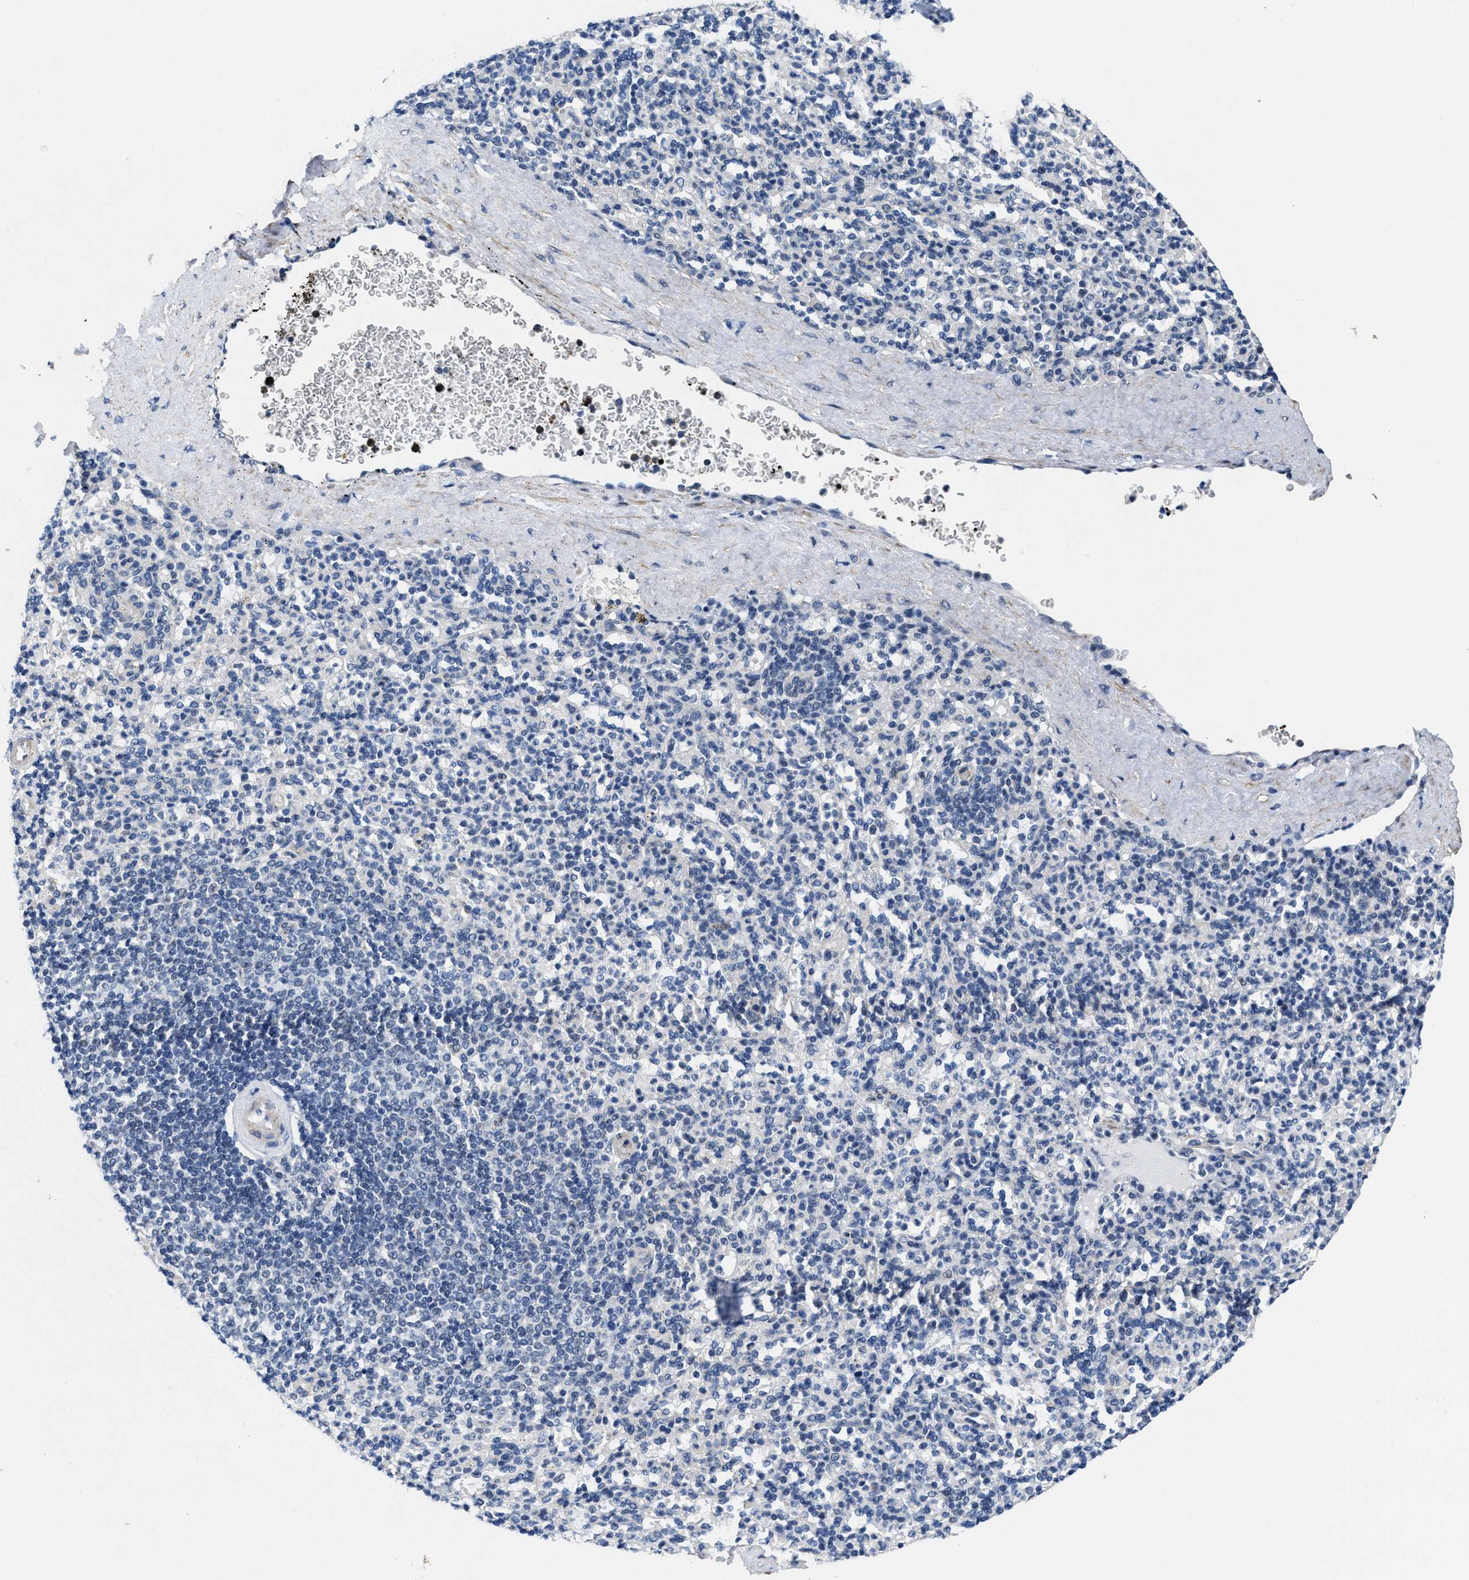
{"staining": {"intensity": "negative", "quantity": "none", "location": "none"}, "tissue": "spleen", "cell_type": "Cells in red pulp", "image_type": "normal", "snomed": [{"axis": "morphology", "description": "Normal tissue, NOS"}, {"axis": "topography", "description": "Spleen"}], "caption": "DAB immunohistochemical staining of unremarkable spleen shows no significant staining in cells in red pulp. The staining is performed using DAB brown chromogen with nuclei counter-stained in using hematoxylin.", "gene": "ID3", "patient": {"sex": "male", "age": 36}}